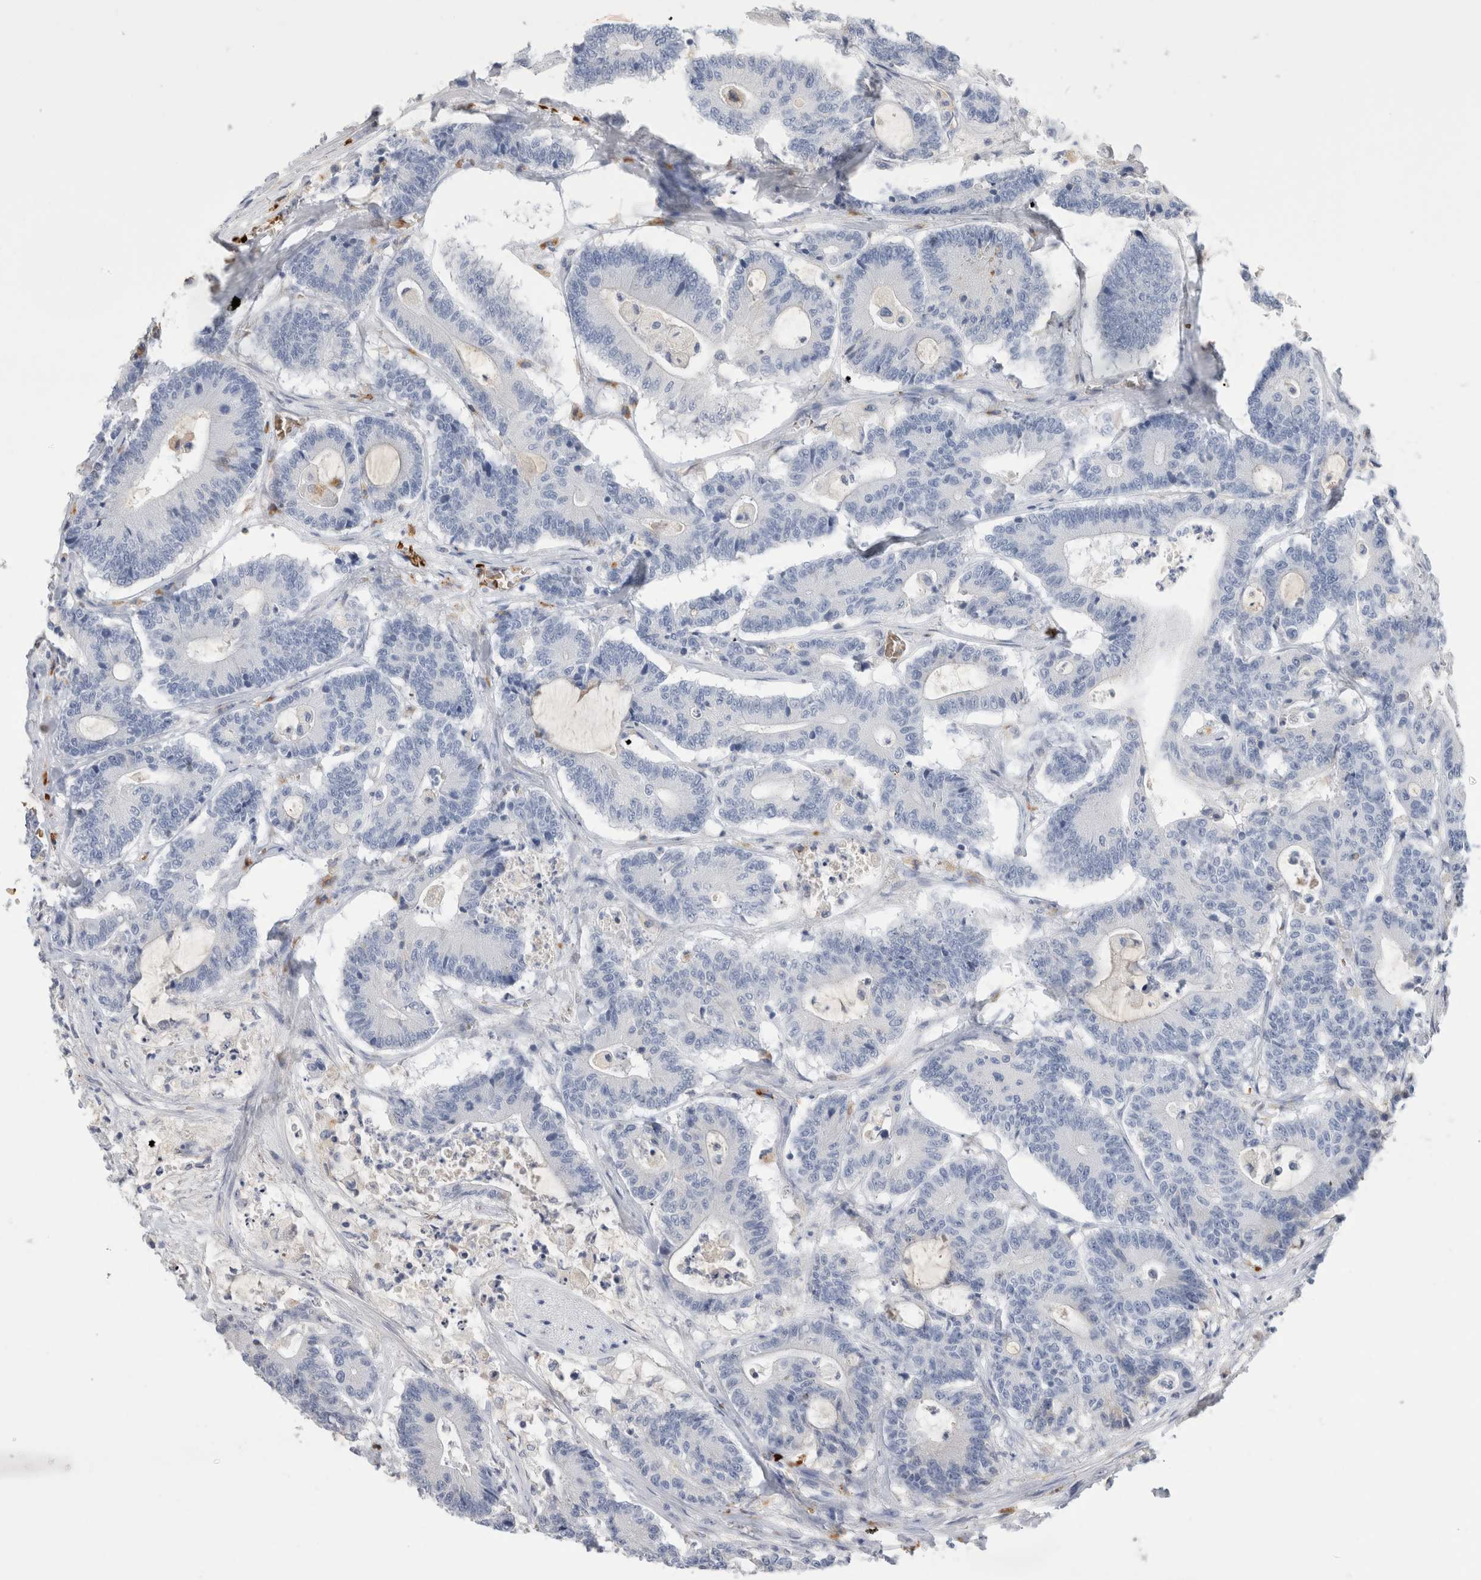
{"staining": {"intensity": "negative", "quantity": "none", "location": "none"}, "tissue": "colorectal cancer", "cell_type": "Tumor cells", "image_type": "cancer", "snomed": [{"axis": "morphology", "description": "Adenocarcinoma, NOS"}, {"axis": "topography", "description": "Colon"}], "caption": "Colorectal cancer (adenocarcinoma) was stained to show a protein in brown. There is no significant positivity in tumor cells.", "gene": "CA1", "patient": {"sex": "female", "age": 84}}